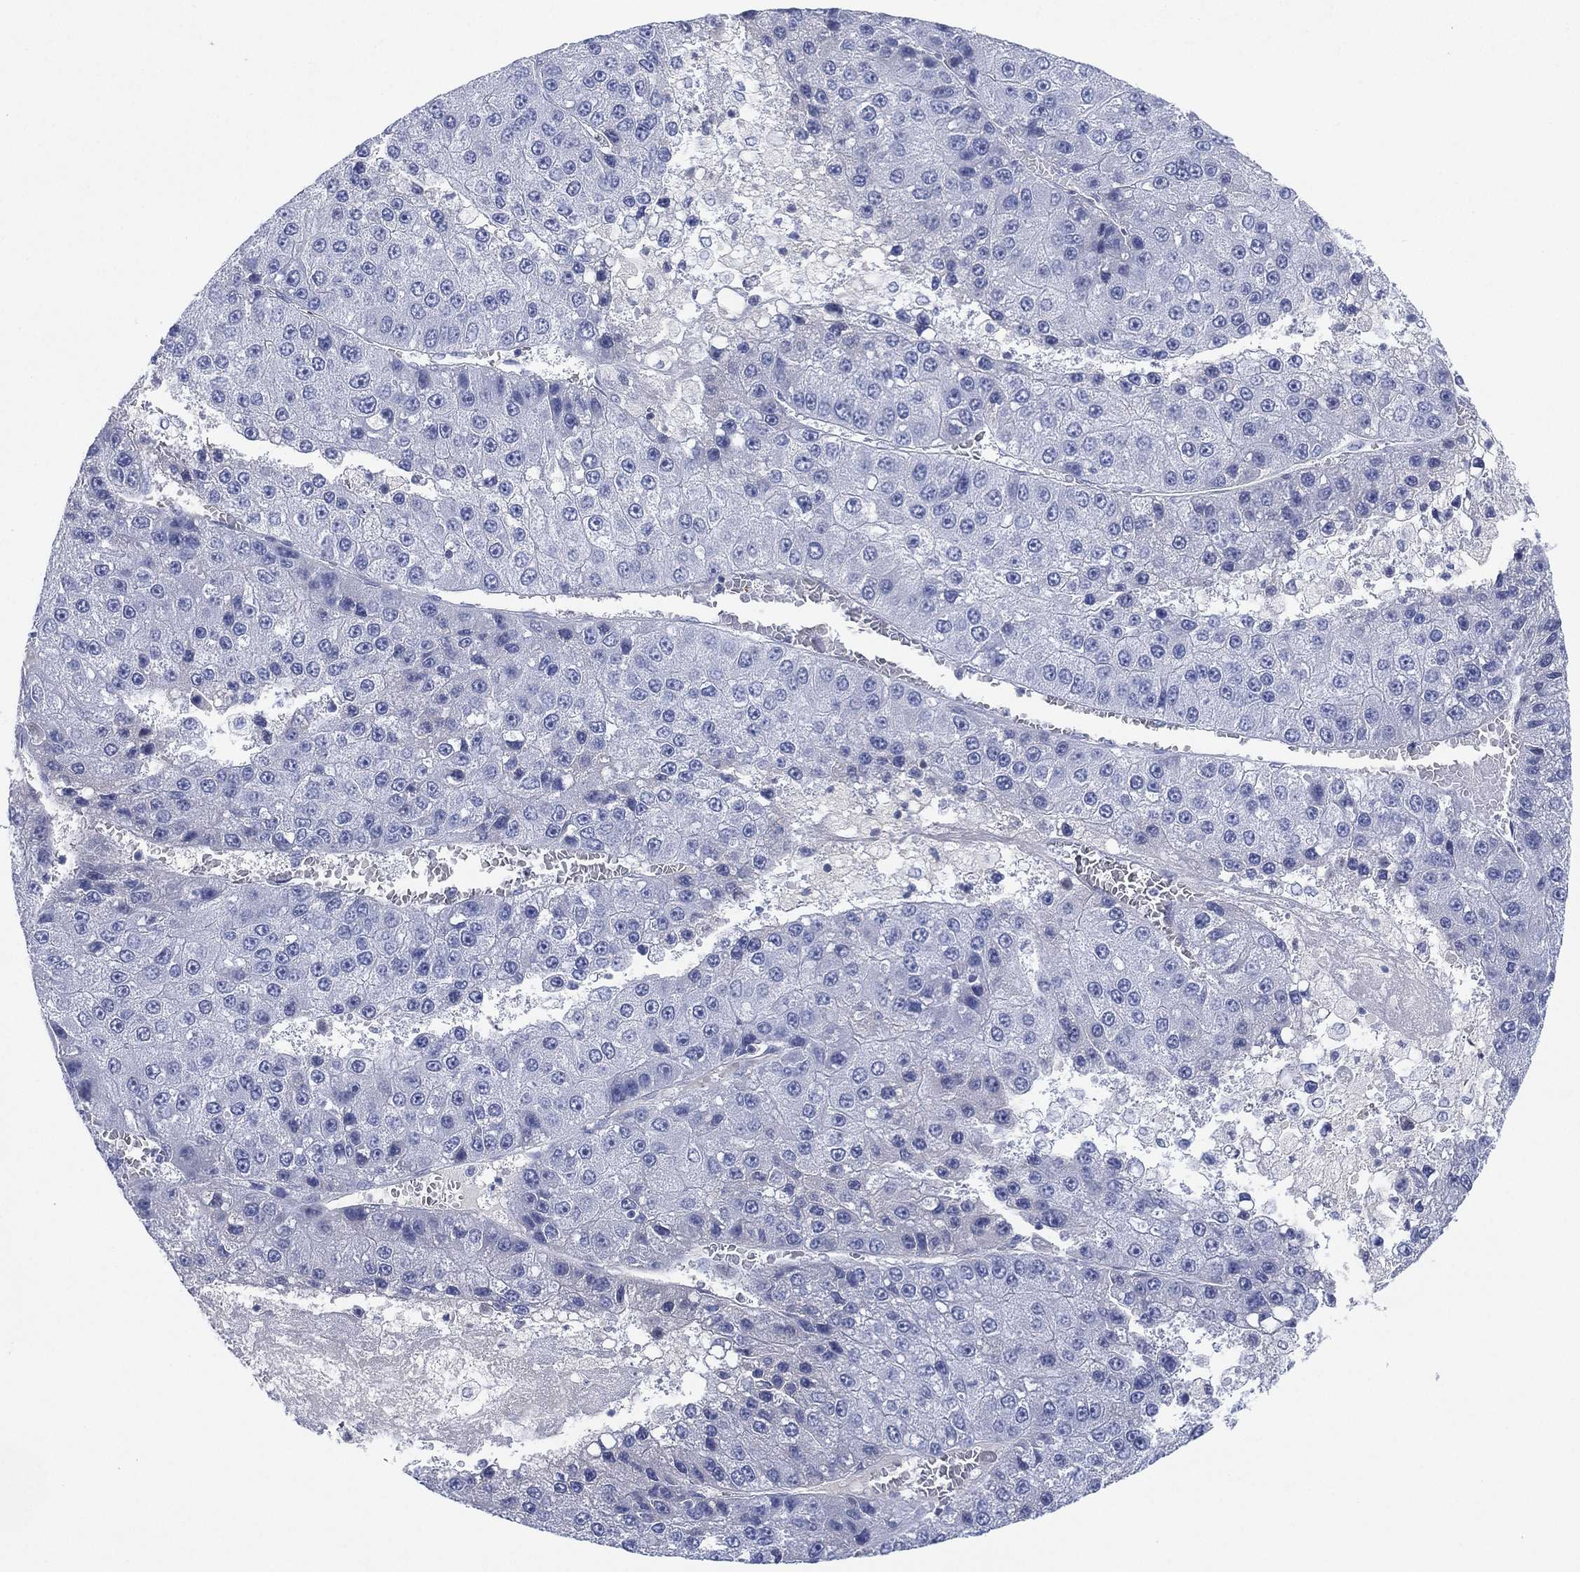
{"staining": {"intensity": "negative", "quantity": "none", "location": "none"}, "tissue": "liver cancer", "cell_type": "Tumor cells", "image_type": "cancer", "snomed": [{"axis": "morphology", "description": "Carcinoma, Hepatocellular, NOS"}, {"axis": "topography", "description": "Liver"}], "caption": "Human hepatocellular carcinoma (liver) stained for a protein using immunohistochemistry (IHC) exhibits no expression in tumor cells.", "gene": "SEPTIN1", "patient": {"sex": "female", "age": 73}}